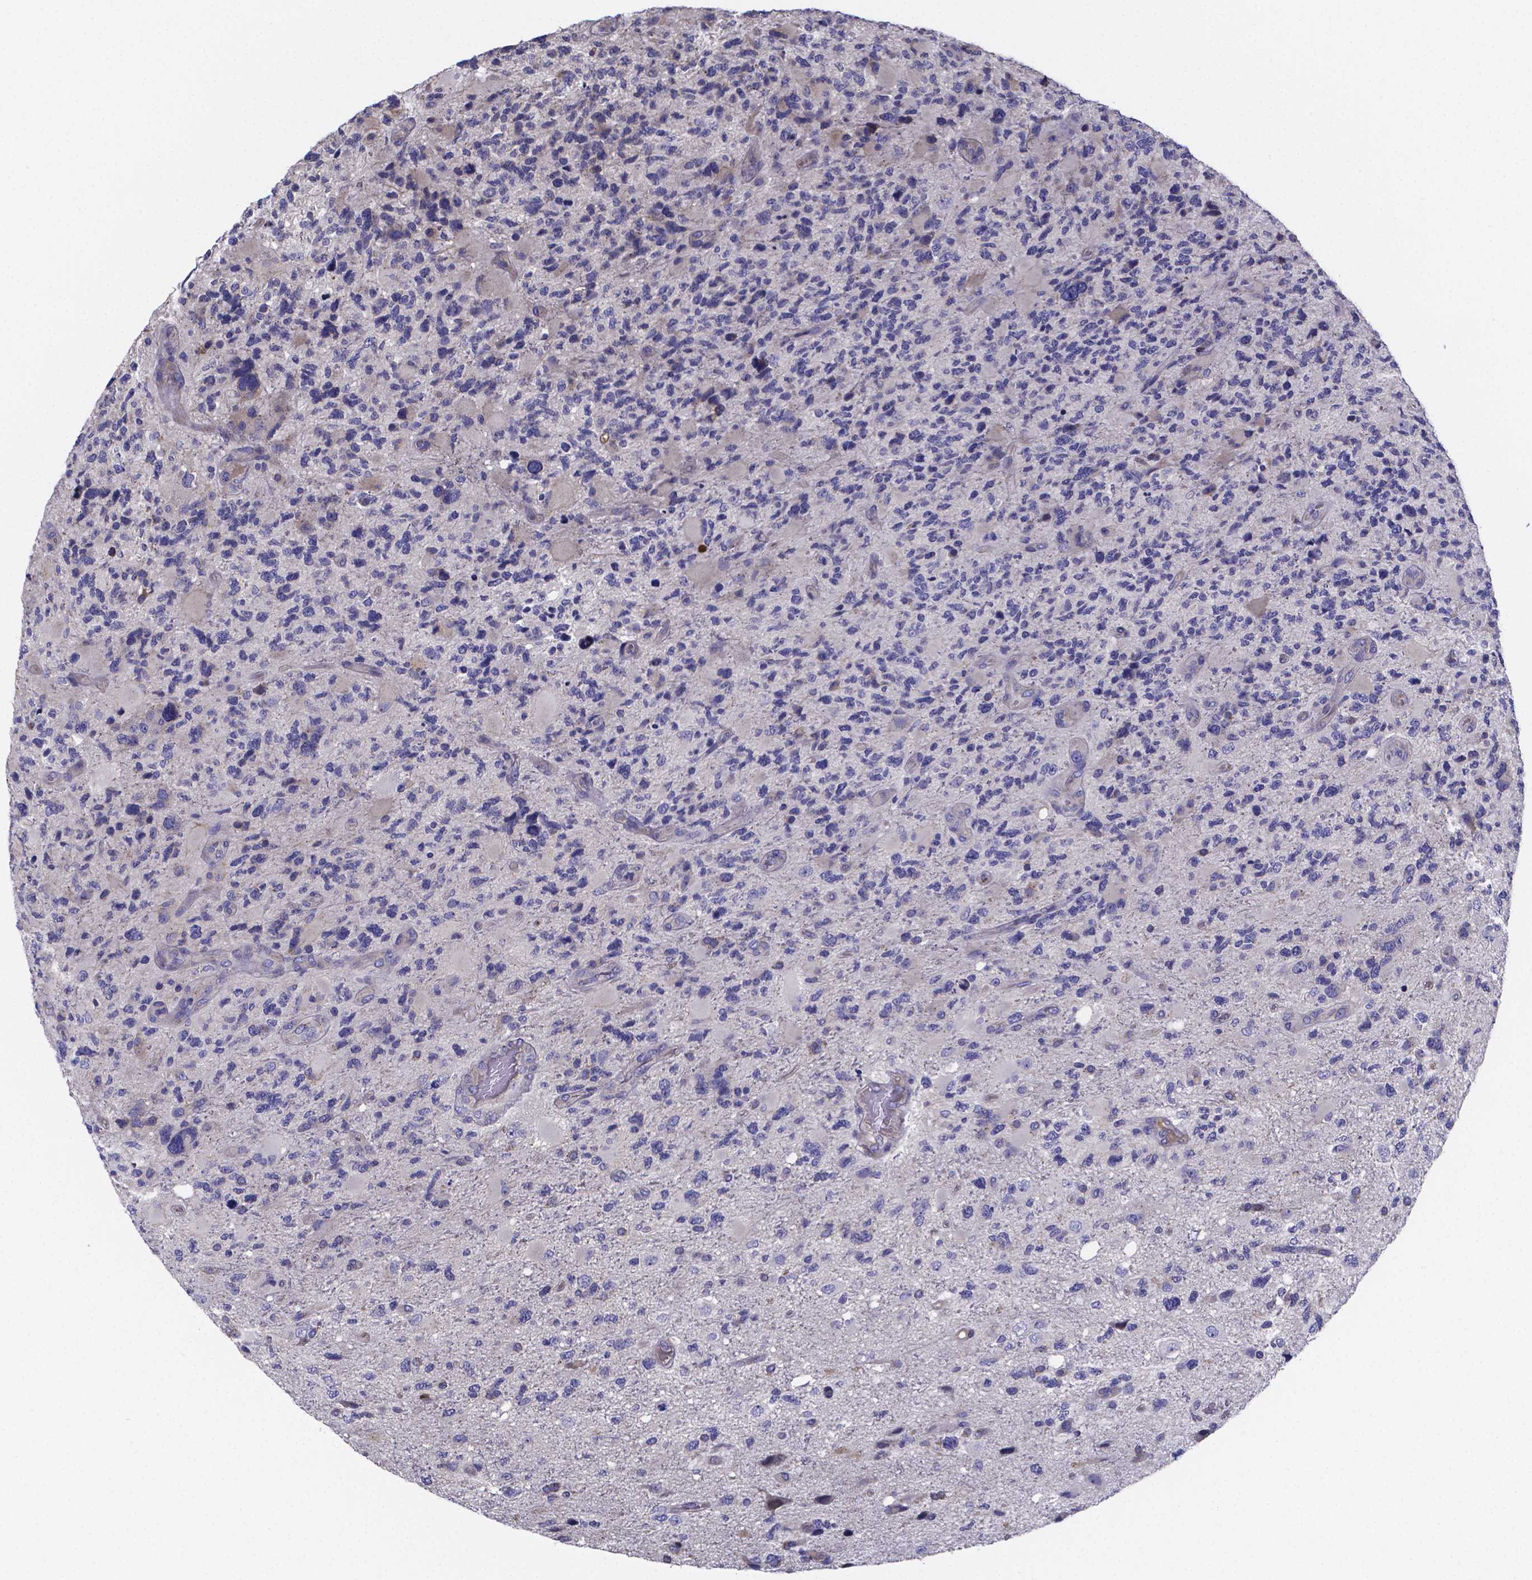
{"staining": {"intensity": "negative", "quantity": "none", "location": "none"}, "tissue": "glioma", "cell_type": "Tumor cells", "image_type": "cancer", "snomed": [{"axis": "morphology", "description": "Glioma, malignant, High grade"}, {"axis": "topography", "description": "Brain"}], "caption": "An immunohistochemistry micrograph of glioma is shown. There is no staining in tumor cells of glioma.", "gene": "SFRP4", "patient": {"sex": "female", "age": 71}}